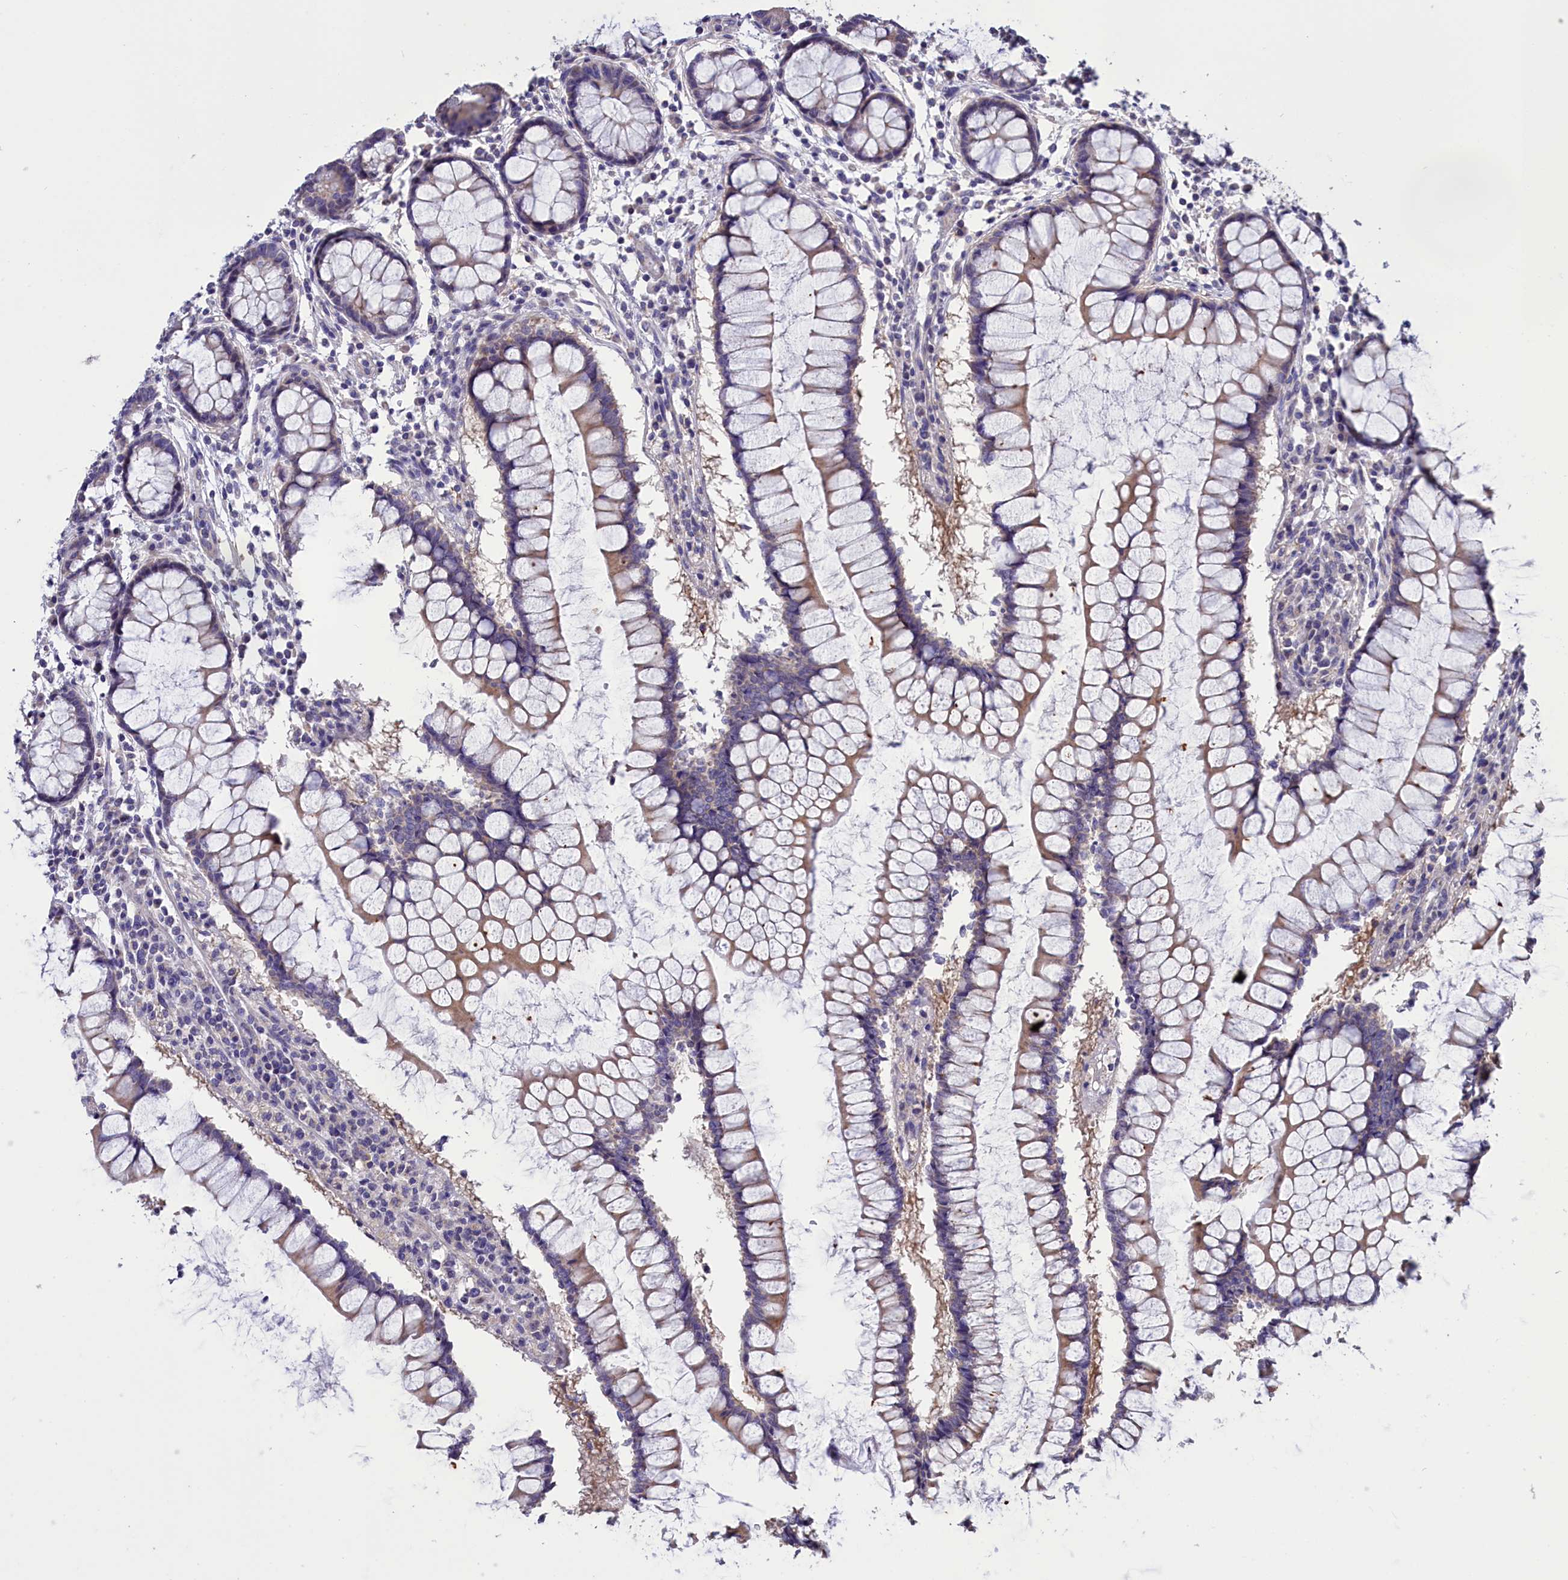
{"staining": {"intensity": "negative", "quantity": "none", "location": "none"}, "tissue": "colon", "cell_type": "Endothelial cells", "image_type": "normal", "snomed": [{"axis": "morphology", "description": "Normal tissue, NOS"}, {"axis": "morphology", "description": "Adenocarcinoma, NOS"}, {"axis": "topography", "description": "Colon"}], "caption": "DAB immunohistochemical staining of benign colon demonstrates no significant staining in endothelial cells.", "gene": "CYP2U1", "patient": {"sex": "female", "age": 55}}